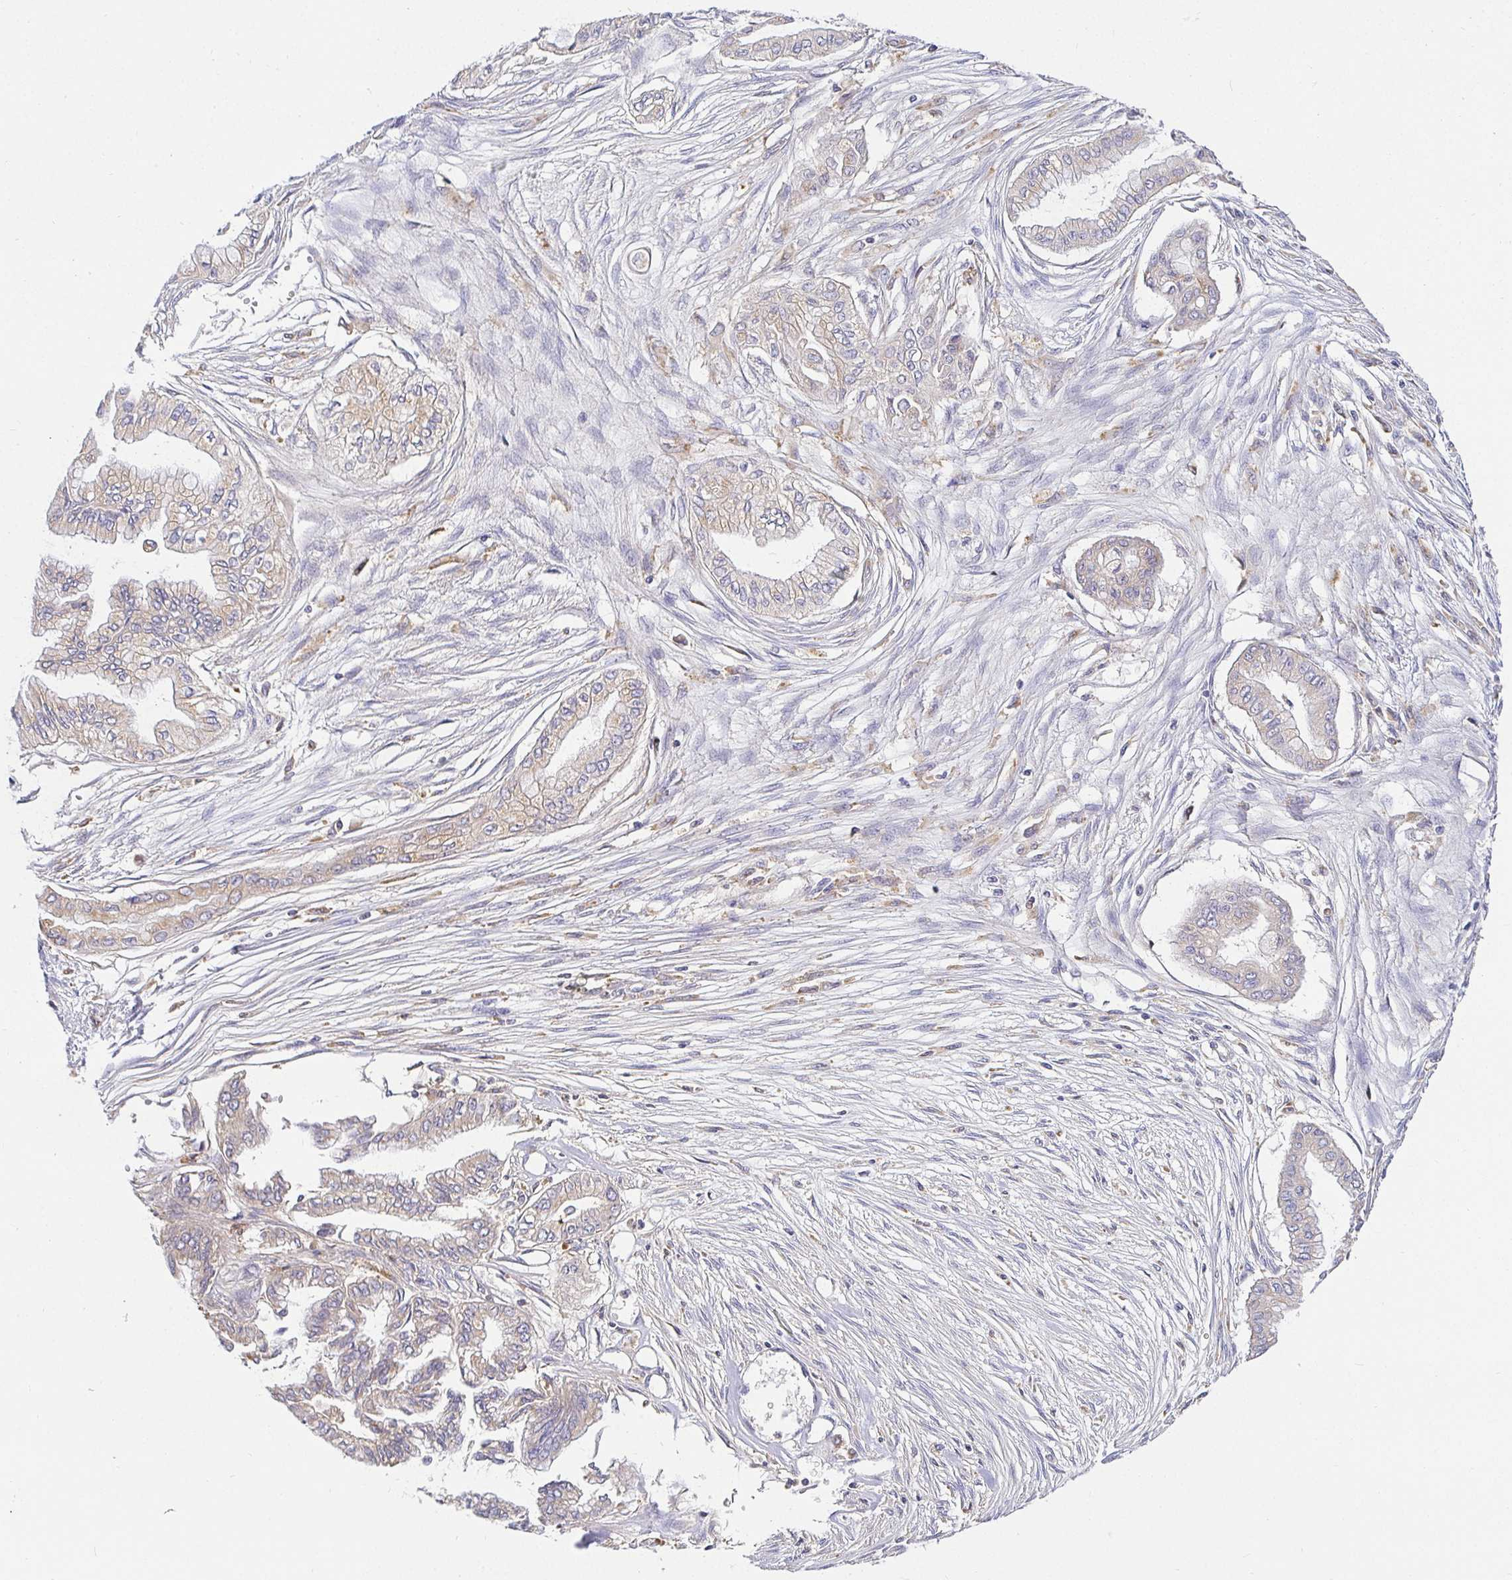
{"staining": {"intensity": "weak", "quantity": "<25%", "location": "cytoplasmic/membranous"}, "tissue": "pancreatic cancer", "cell_type": "Tumor cells", "image_type": "cancer", "snomed": [{"axis": "morphology", "description": "Adenocarcinoma, NOS"}, {"axis": "topography", "description": "Pancreas"}], "caption": "This is a photomicrograph of immunohistochemistry (IHC) staining of adenocarcinoma (pancreatic), which shows no staining in tumor cells.", "gene": "ATP6V1F", "patient": {"sex": "female", "age": 68}}